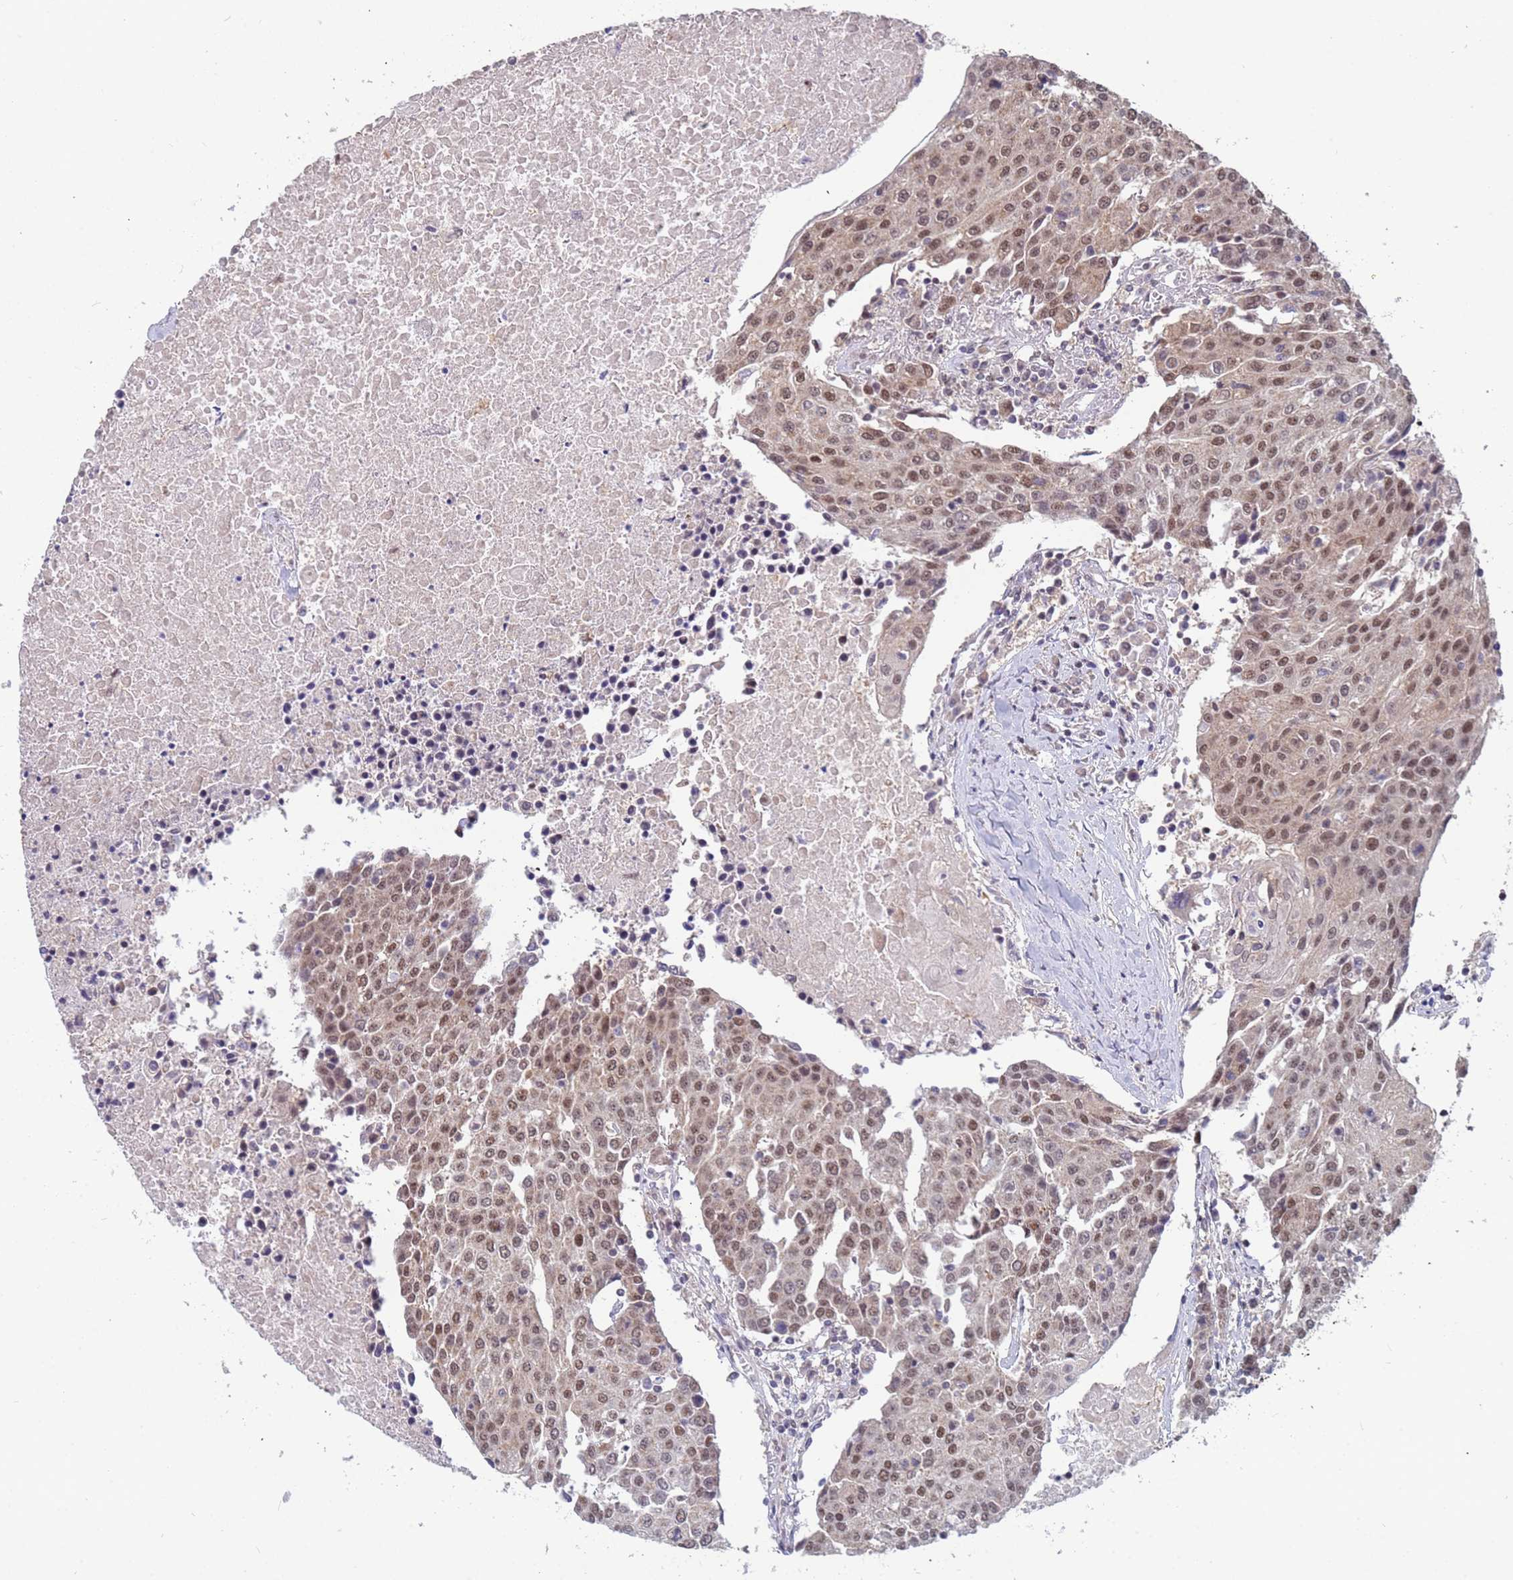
{"staining": {"intensity": "moderate", "quantity": ">75%", "location": "nuclear"}, "tissue": "urothelial cancer", "cell_type": "Tumor cells", "image_type": "cancer", "snomed": [{"axis": "morphology", "description": "Urothelial carcinoma, High grade"}, {"axis": "topography", "description": "Urinary bladder"}], "caption": "Moderate nuclear expression for a protein is identified in about >75% of tumor cells of urothelial cancer using immunohistochemistry.", "gene": "DENND2B", "patient": {"sex": "female", "age": 85}}